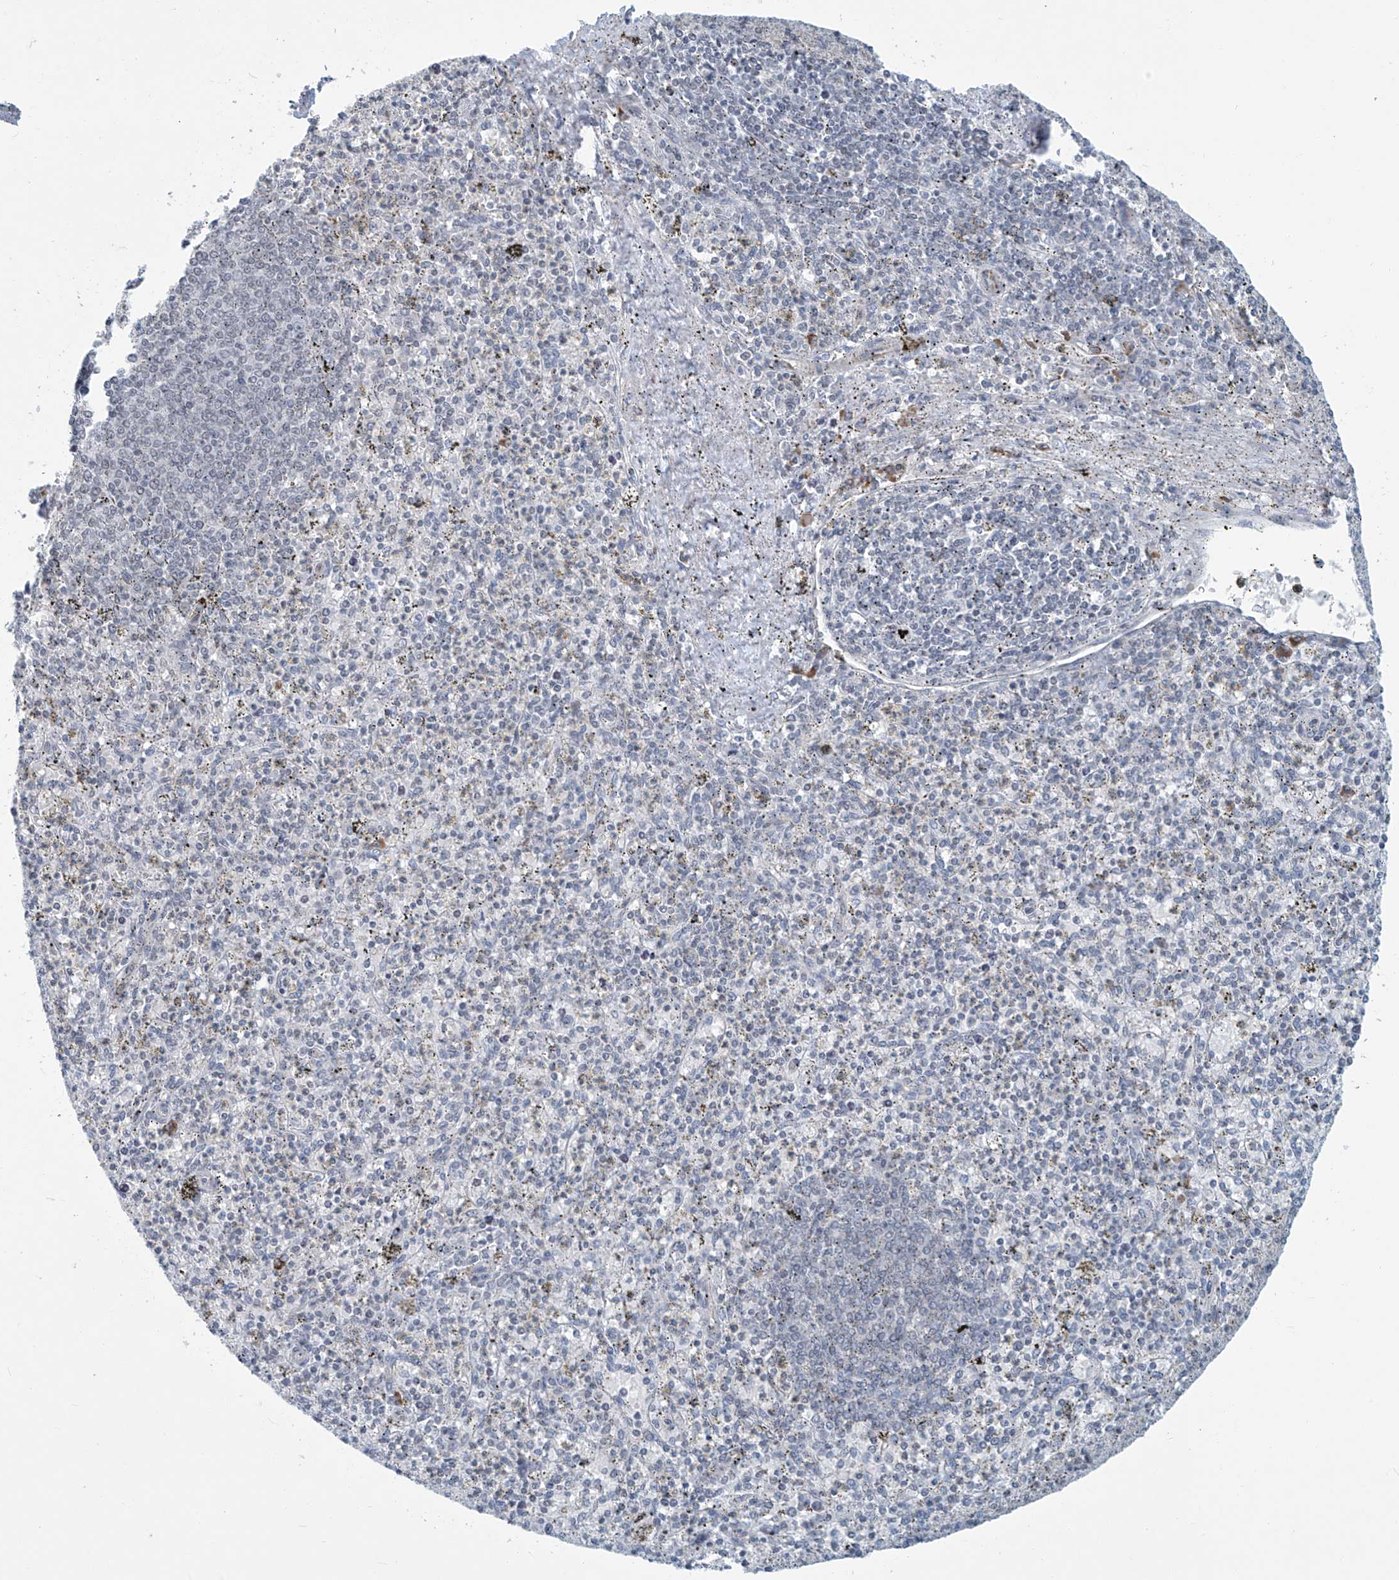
{"staining": {"intensity": "negative", "quantity": "none", "location": "none"}, "tissue": "spleen", "cell_type": "Cells in red pulp", "image_type": "normal", "snomed": [{"axis": "morphology", "description": "Normal tissue, NOS"}, {"axis": "topography", "description": "Spleen"}], "caption": "Immunohistochemistry (IHC) photomicrograph of benign spleen stained for a protein (brown), which shows no positivity in cells in red pulp.", "gene": "ENSG00000257390", "patient": {"sex": "male", "age": 72}}